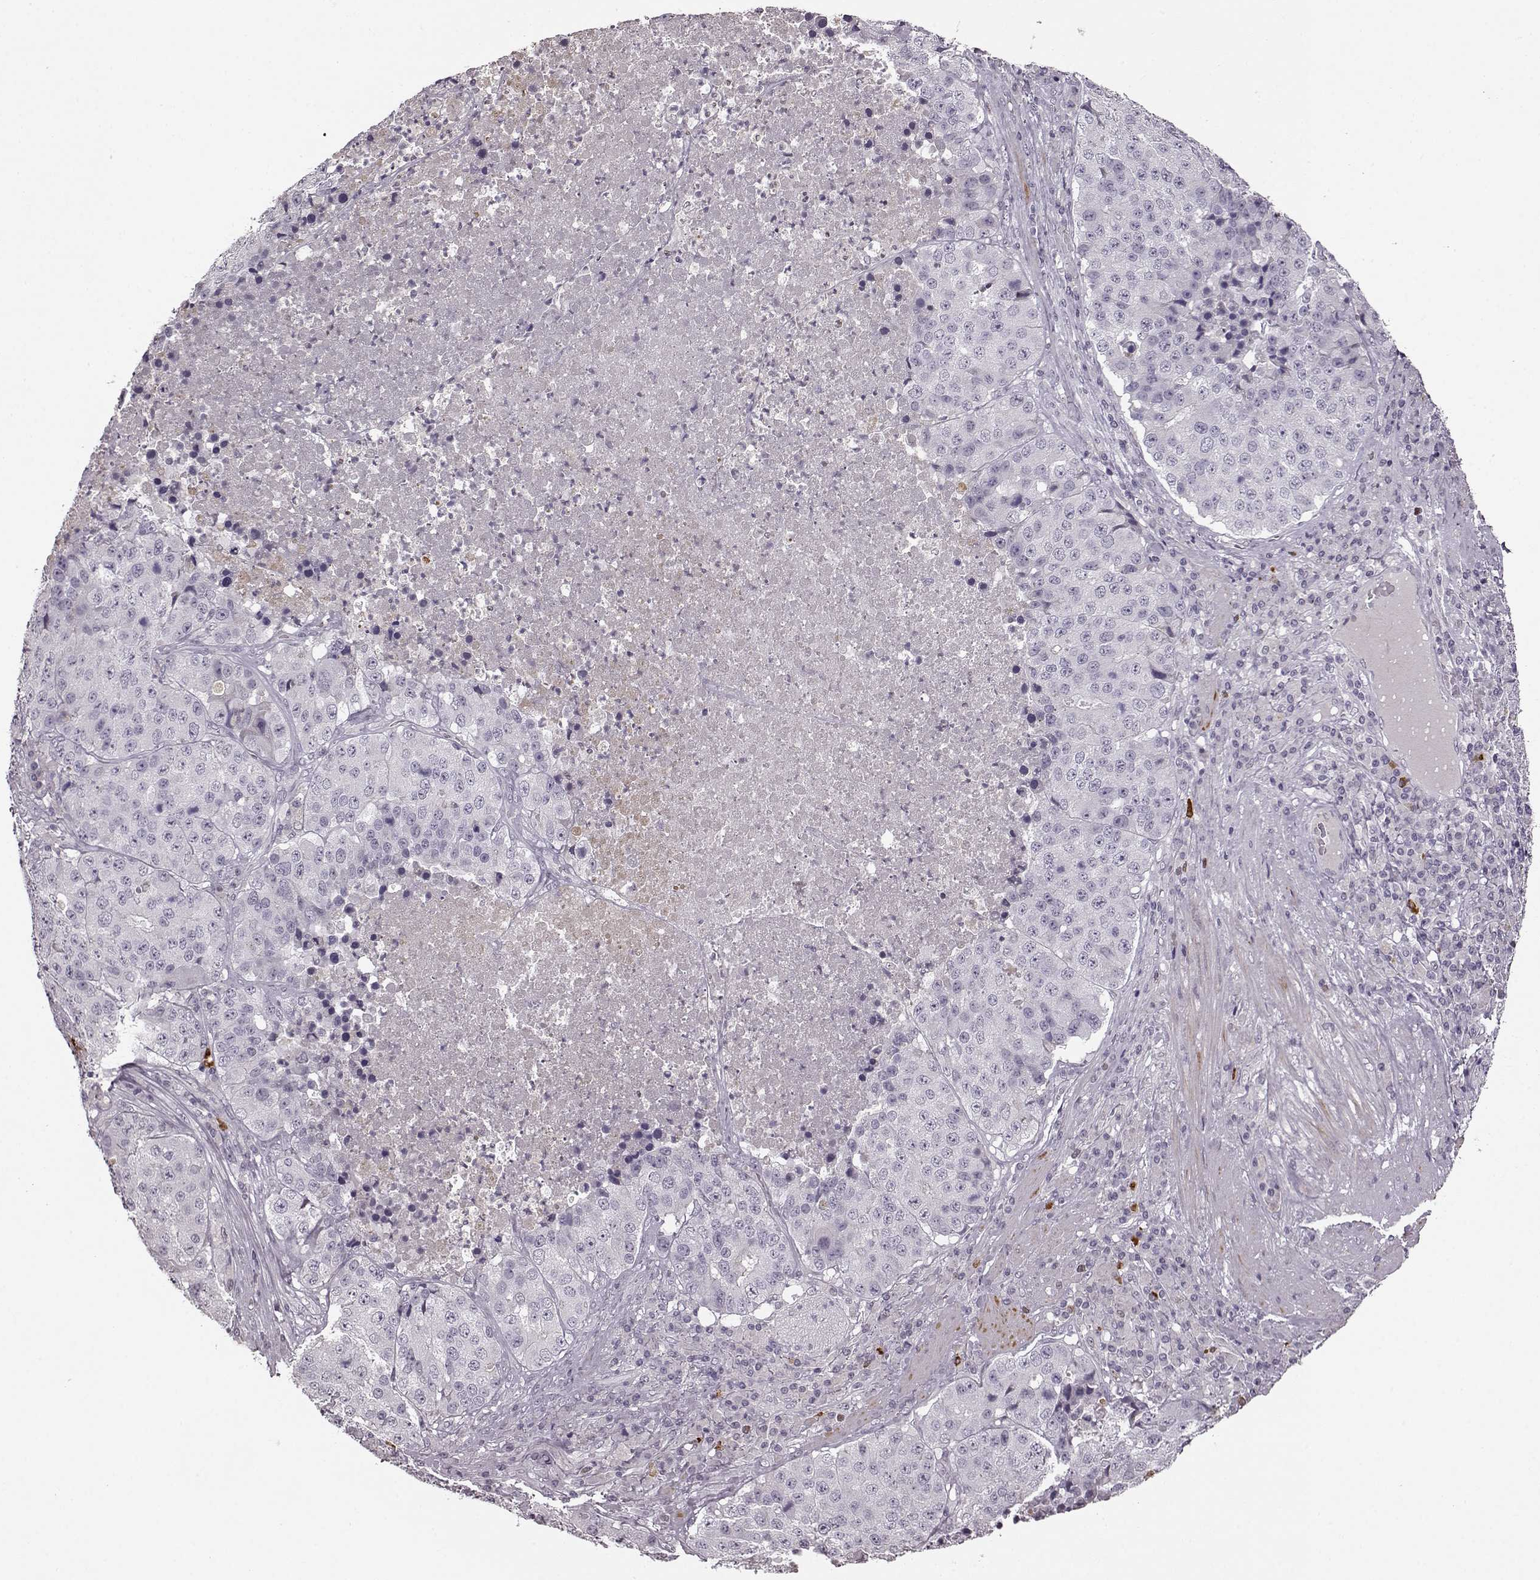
{"staining": {"intensity": "negative", "quantity": "none", "location": "none"}, "tissue": "stomach cancer", "cell_type": "Tumor cells", "image_type": "cancer", "snomed": [{"axis": "morphology", "description": "Adenocarcinoma, NOS"}, {"axis": "topography", "description": "Stomach"}], "caption": "The photomicrograph reveals no significant staining in tumor cells of stomach cancer.", "gene": "CNGA3", "patient": {"sex": "male", "age": 71}}